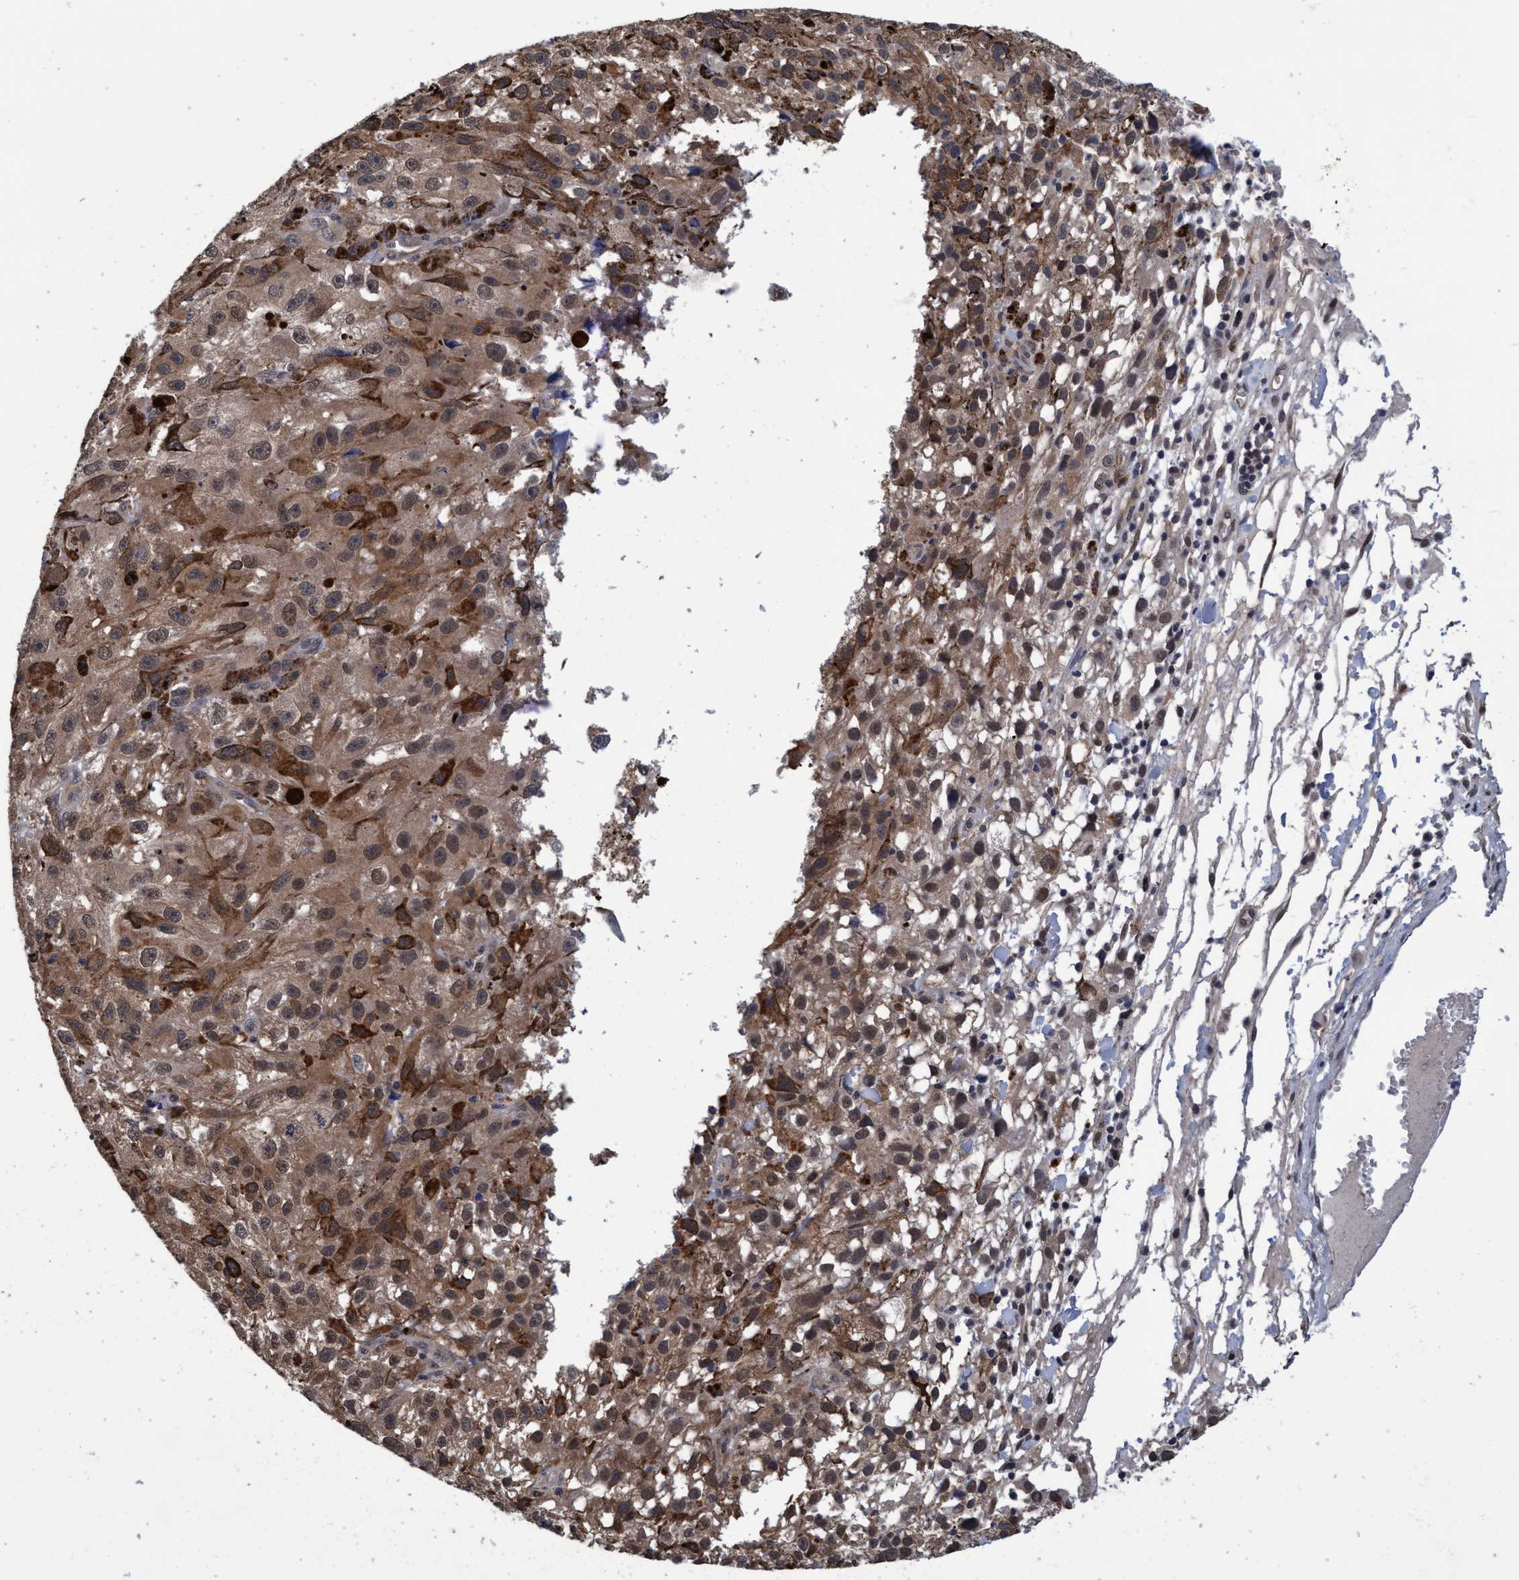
{"staining": {"intensity": "weak", "quantity": ">75%", "location": "cytoplasmic/membranous"}, "tissue": "melanoma", "cell_type": "Tumor cells", "image_type": "cancer", "snomed": [{"axis": "morphology", "description": "Malignant melanoma, NOS"}, {"axis": "topography", "description": "Skin"}], "caption": "Melanoma stained with DAB (3,3'-diaminobenzidine) immunohistochemistry (IHC) exhibits low levels of weak cytoplasmic/membranous expression in about >75% of tumor cells.", "gene": "PSMD12", "patient": {"sex": "female", "age": 104}}